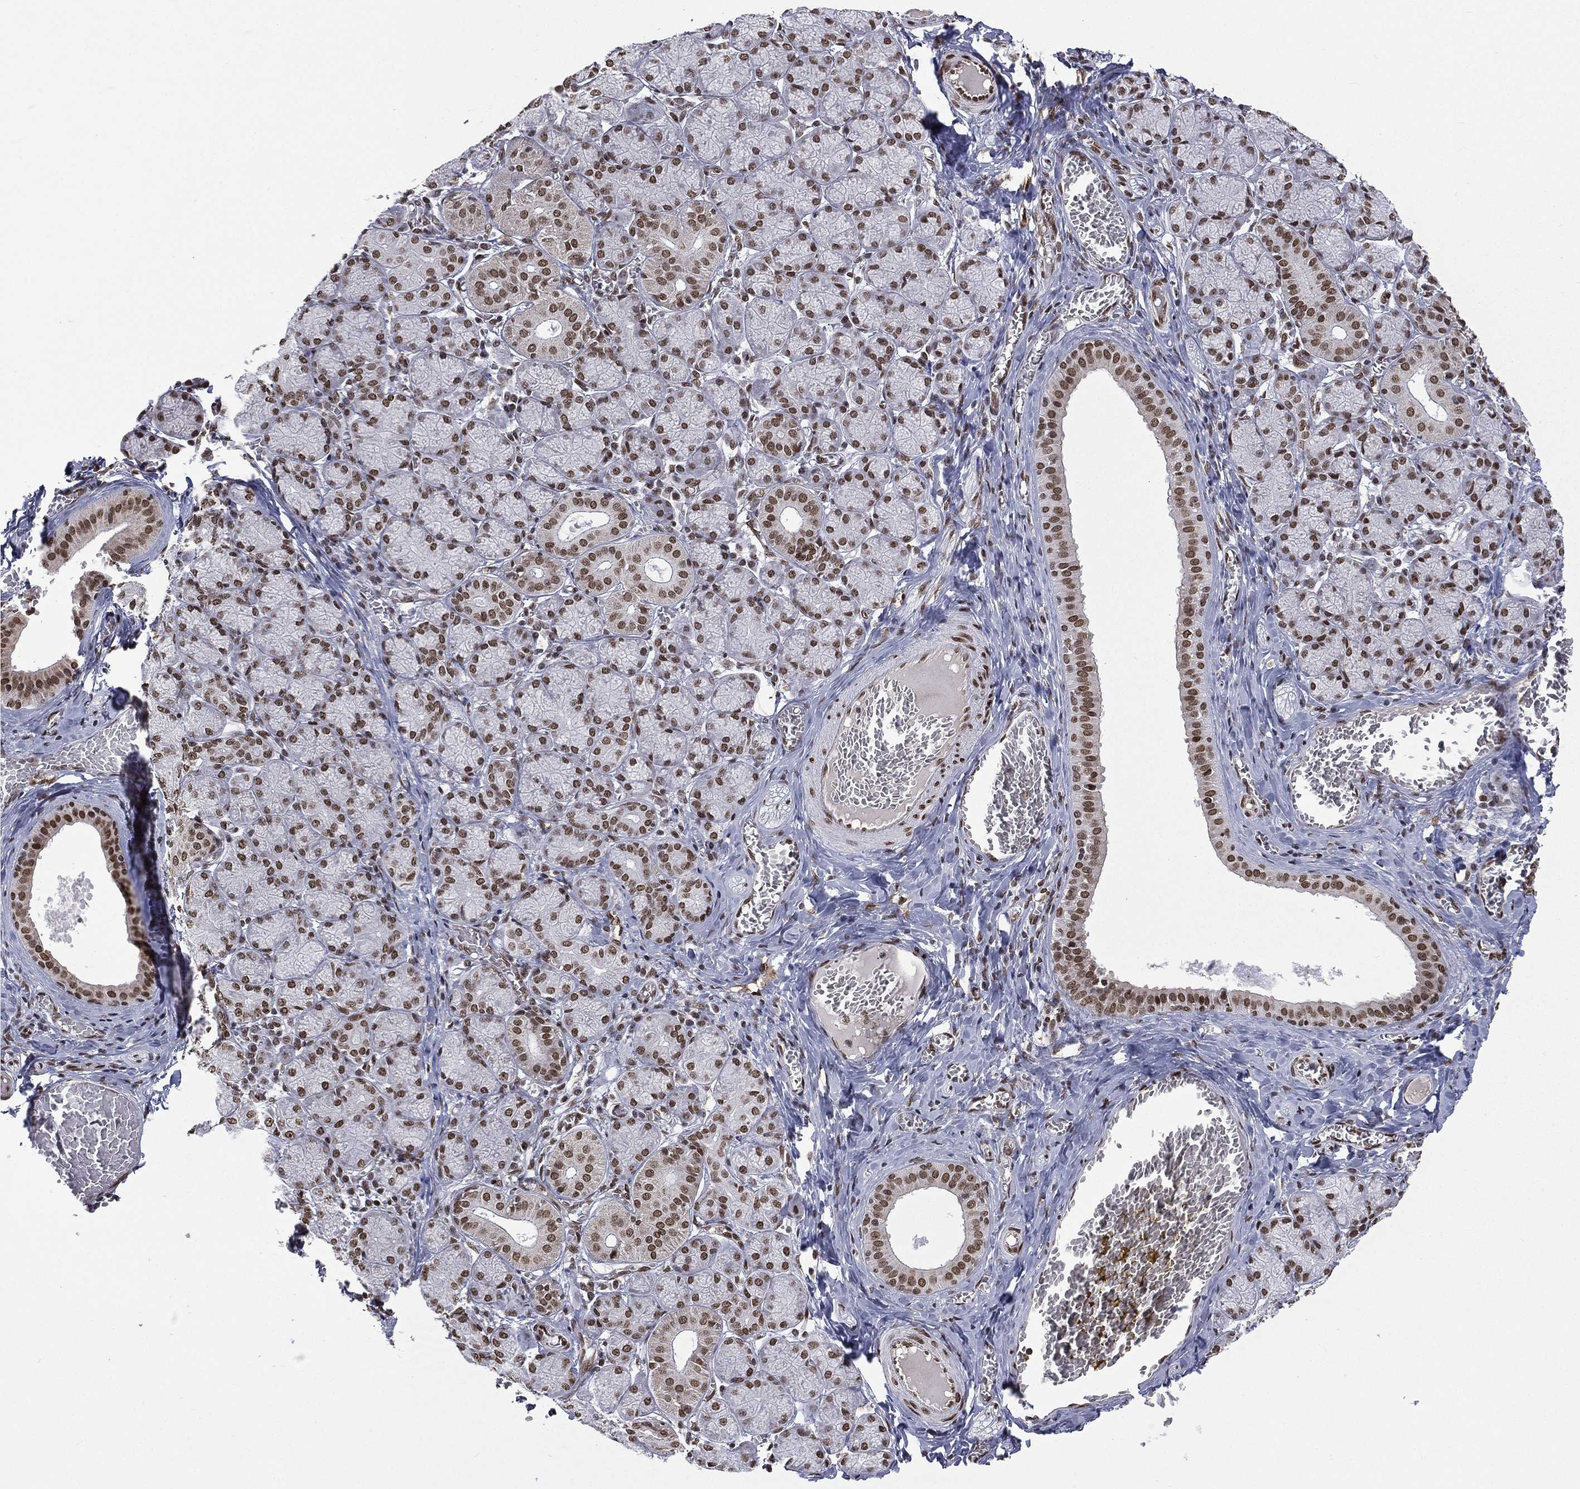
{"staining": {"intensity": "strong", "quantity": ">75%", "location": "nuclear"}, "tissue": "salivary gland", "cell_type": "Glandular cells", "image_type": "normal", "snomed": [{"axis": "morphology", "description": "Normal tissue, NOS"}, {"axis": "topography", "description": "Salivary gland"}, {"axis": "topography", "description": "Peripheral nerve tissue"}], "caption": "Salivary gland stained with a brown dye shows strong nuclear positive positivity in about >75% of glandular cells.", "gene": "C5orf24", "patient": {"sex": "female", "age": 24}}